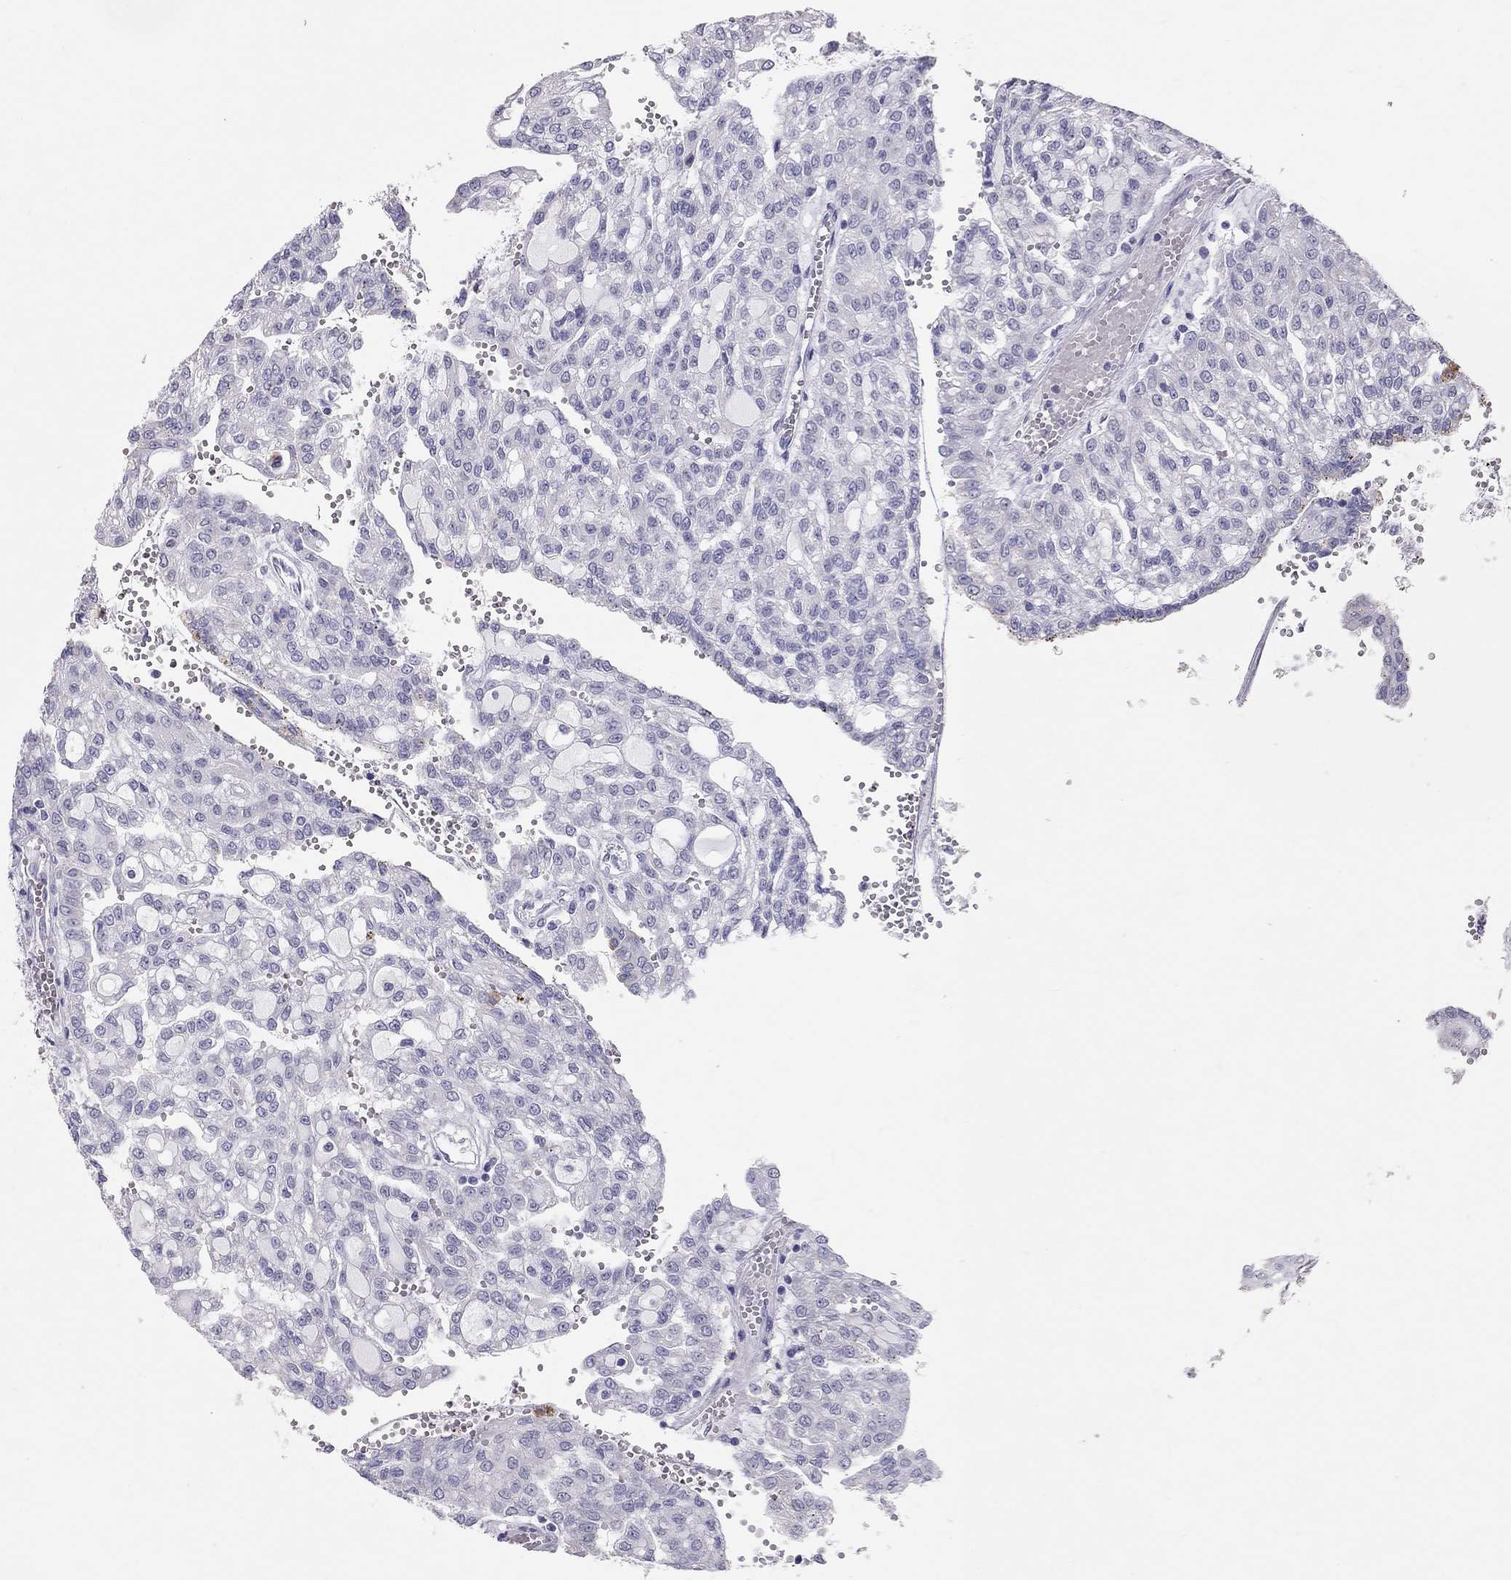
{"staining": {"intensity": "negative", "quantity": "none", "location": "none"}, "tissue": "renal cancer", "cell_type": "Tumor cells", "image_type": "cancer", "snomed": [{"axis": "morphology", "description": "Adenocarcinoma, NOS"}, {"axis": "topography", "description": "Kidney"}], "caption": "Protein analysis of adenocarcinoma (renal) displays no significant positivity in tumor cells. (Immunohistochemistry, brightfield microscopy, high magnification).", "gene": "PSMB11", "patient": {"sex": "male", "age": 63}}